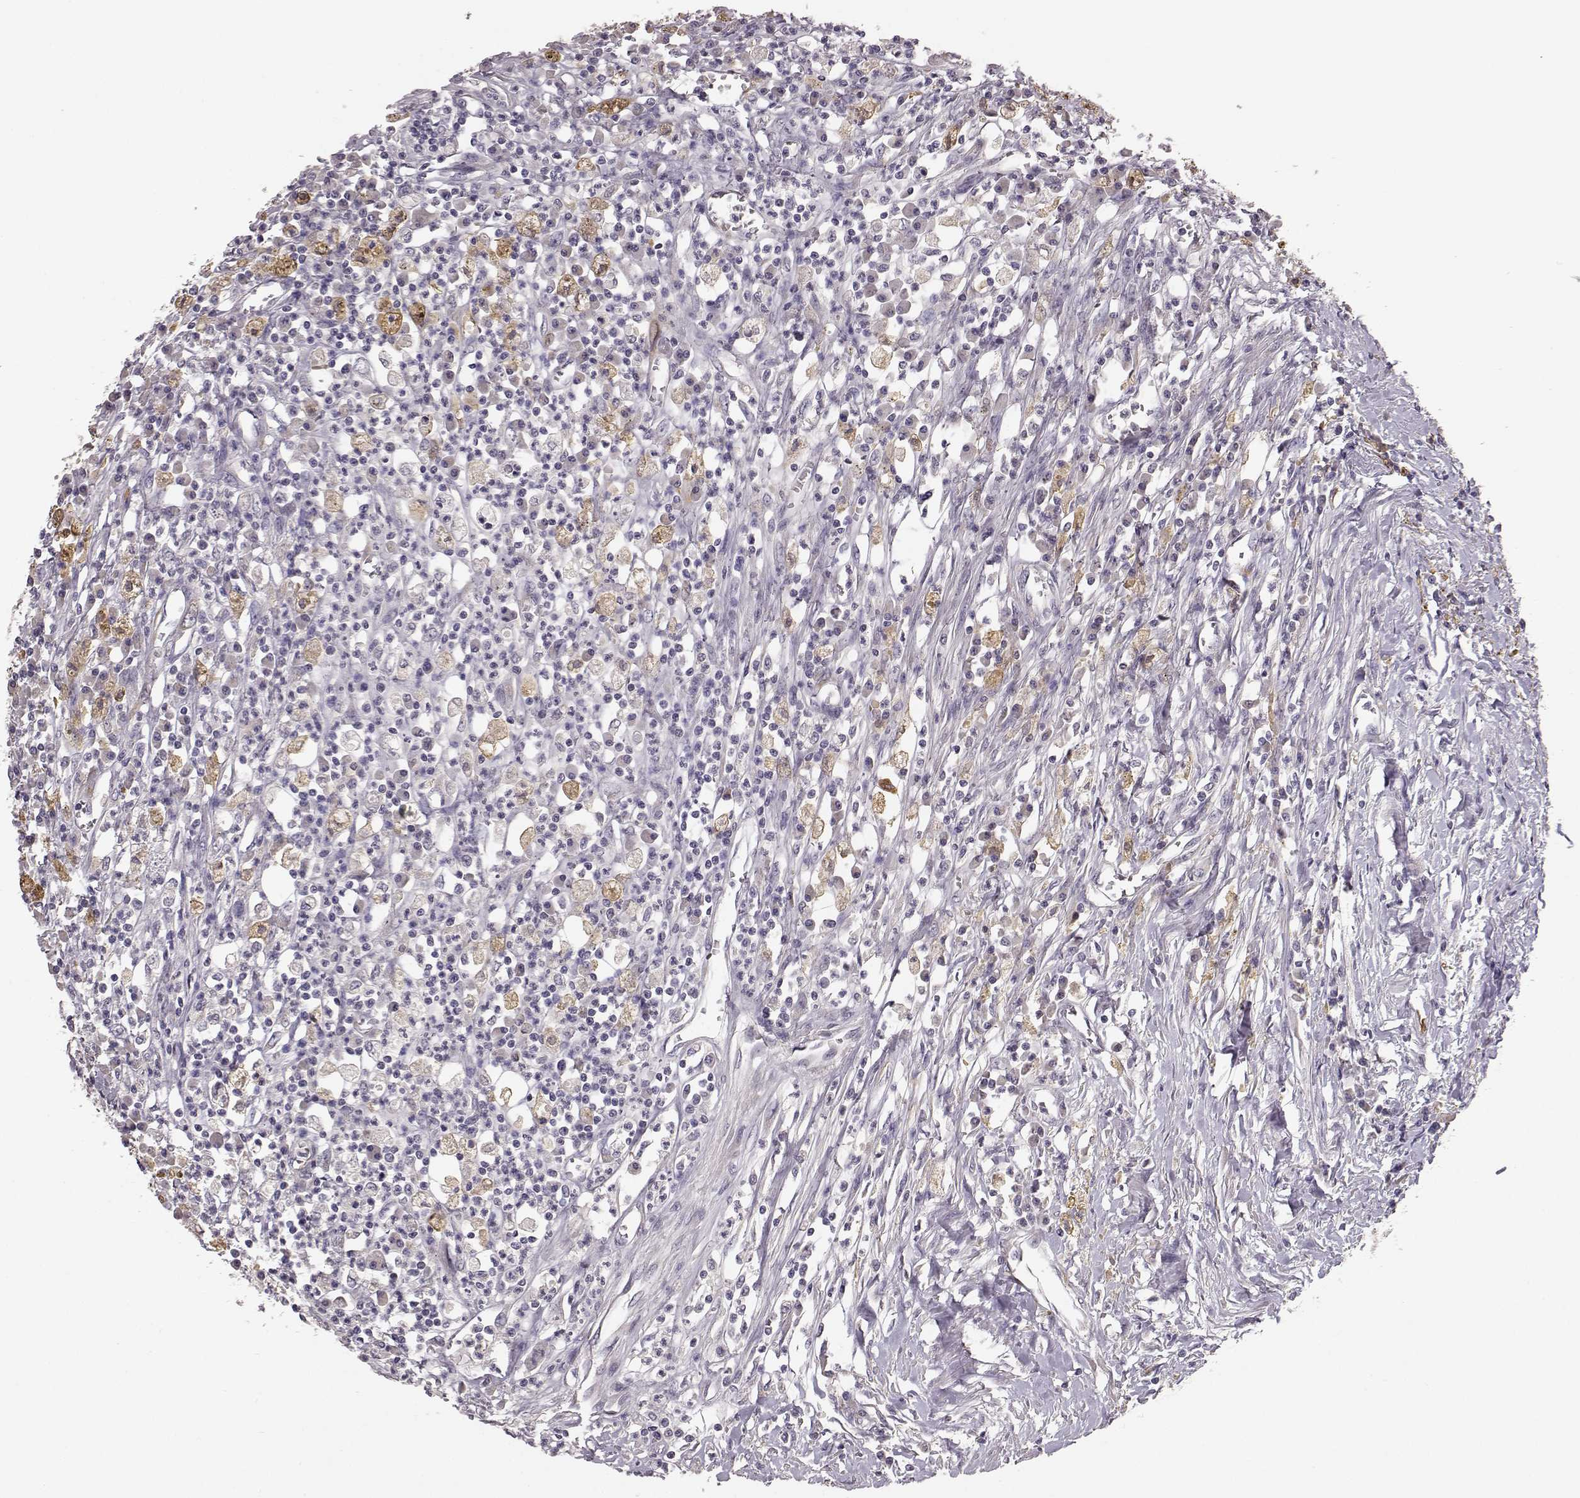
{"staining": {"intensity": "negative", "quantity": "none", "location": "none"}, "tissue": "colorectal cancer", "cell_type": "Tumor cells", "image_type": "cancer", "snomed": [{"axis": "morphology", "description": "Adenocarcinoma, NOS"}, {"axis": "topography", "description": "Rectum"}], "caption": "Histopathology image shows no significant protein expression in tumor cells of colorectal adenocarcinoma.", "gene": "GHR", "patient": {"sex": "male", "age": 54}}